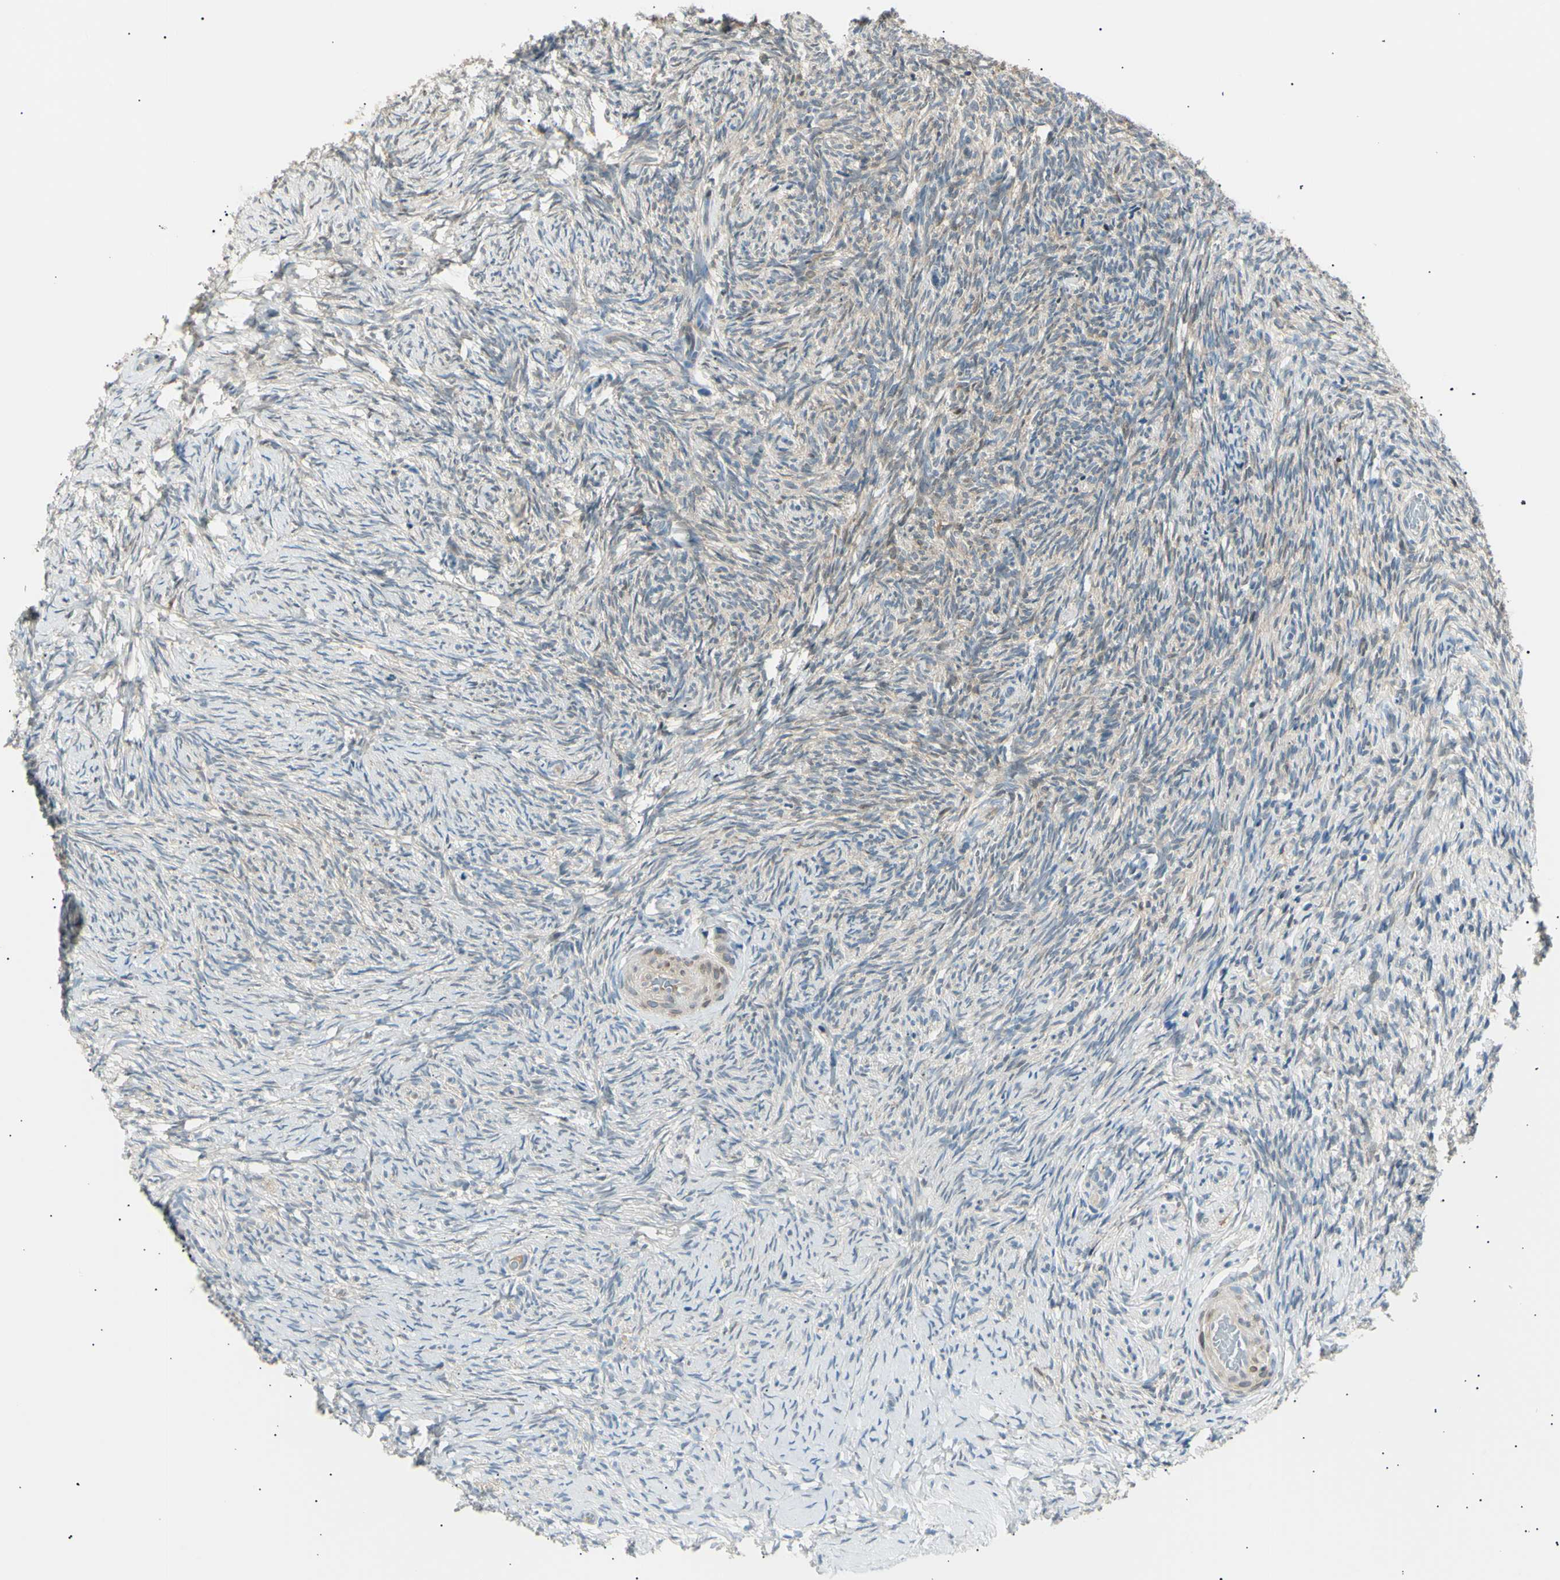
{"staining": {"intensity": "weak", "quantity": "25%-75%", "location": "cytoplasmic/membranous"}, "tissue": "ovary", "cell_type": "Ovarian stroma cells", "image_type": "normal", "snomed": [{"axis": "morphology", "description": "Normal tissue, NOS"}, {"axis": "topography", "description": "Ovary"}], "caption": "Immunohistochemical staining of unremarkable human ovary demonstrates low levels of weak cytoplasmic/membranous staining in about 25%-75% of ovarian stroma cells. (brown staining indicates protein expression, while blue staining denotes nuclei).", "gene": "LHPP", "patient": {"sex": "female", "age": 60}}